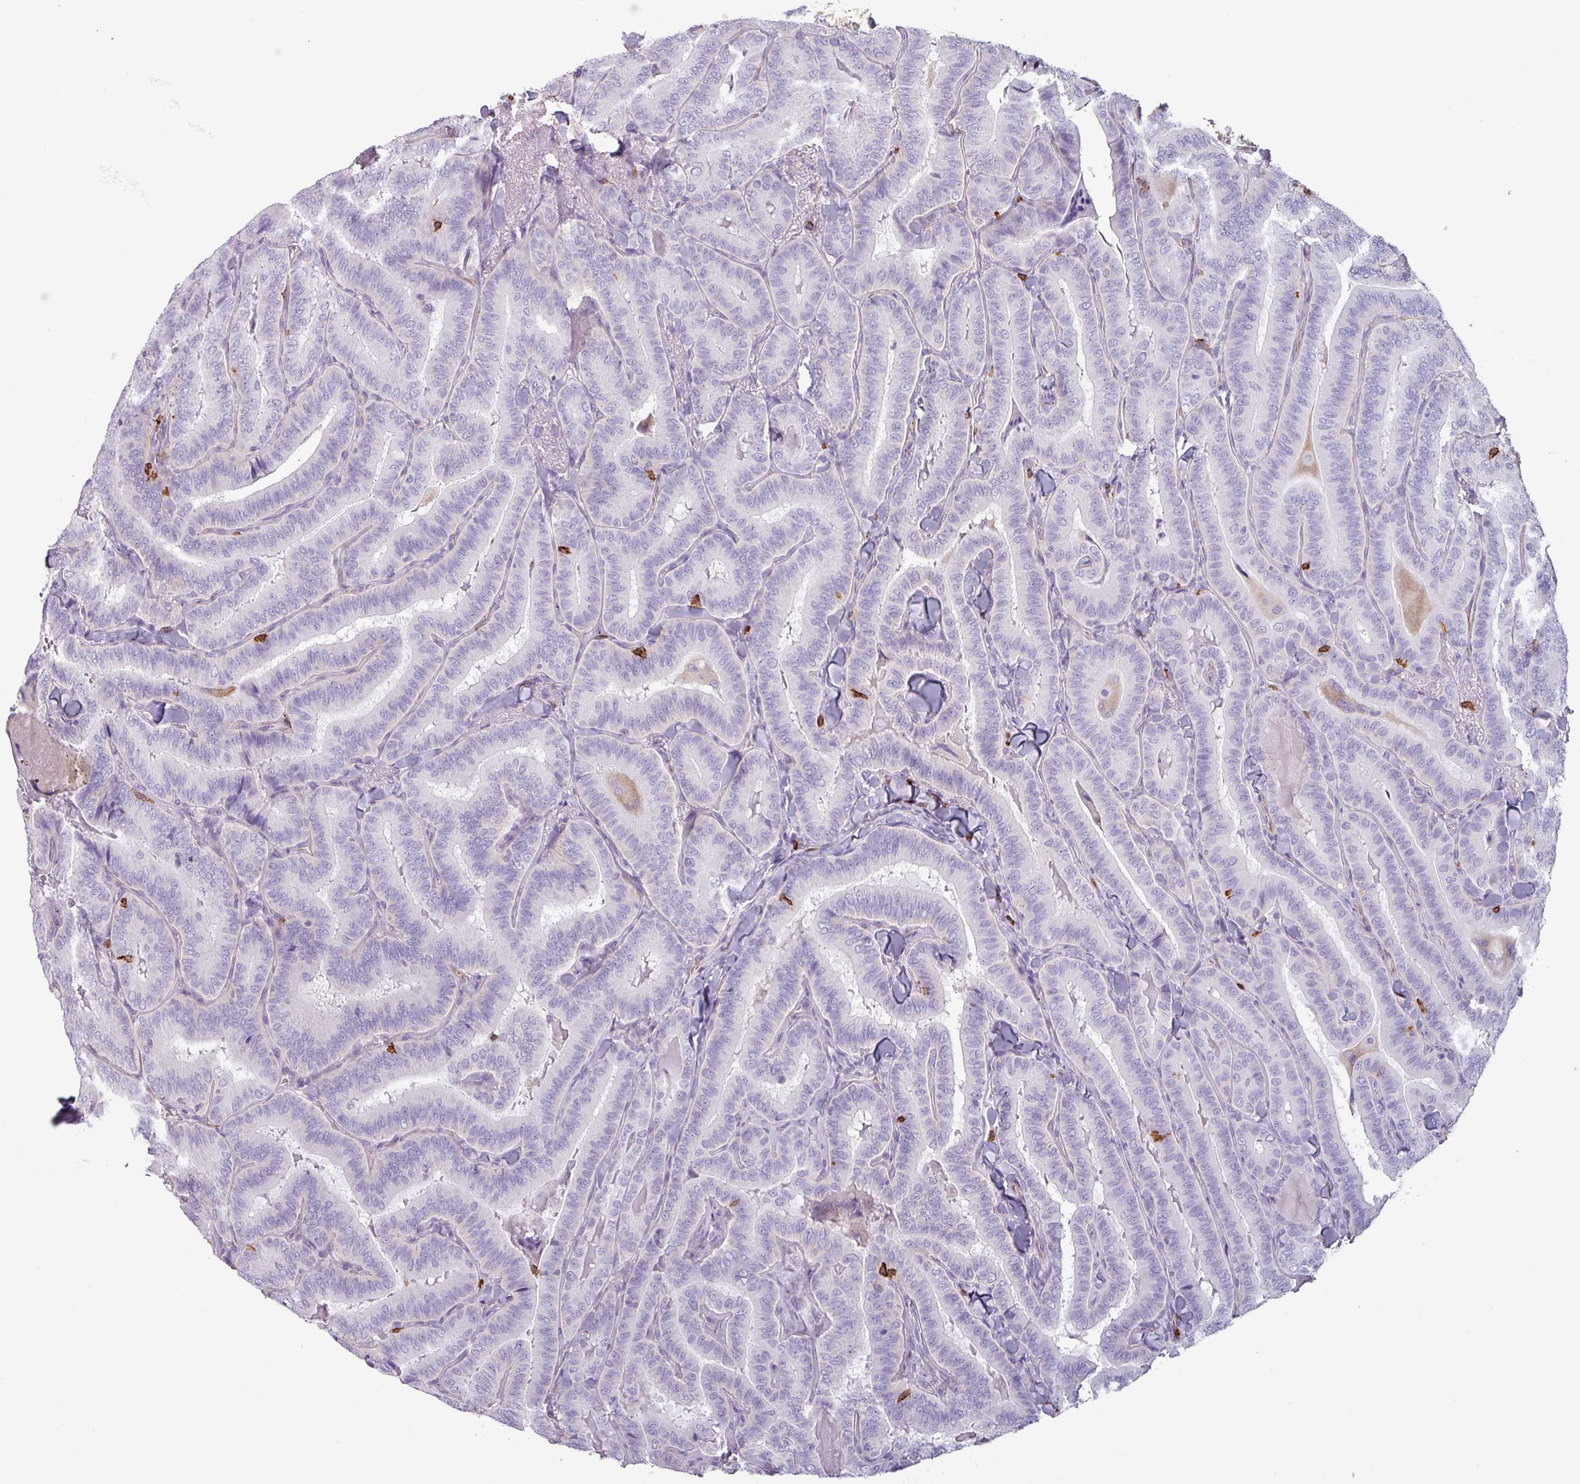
{"staining": {"intensity": "negative", "quantity": "none", "location": "none"}, "tissue": "thyroid cancer", "cell_type": "Tumor cells", "image_type": "cancer", "snomed": [{"axis": "morphology", "description": "Papillary adenocarcinoma, NOS"}, {"axis": "topography", "description": "Thyroid gland"}], "caption": "Thyroid cancer was stained to show a protein in brown. There is no significant staining in tumor cells.", "gene": "CD8A", "patient": {"sex": "male", "age": 61}}